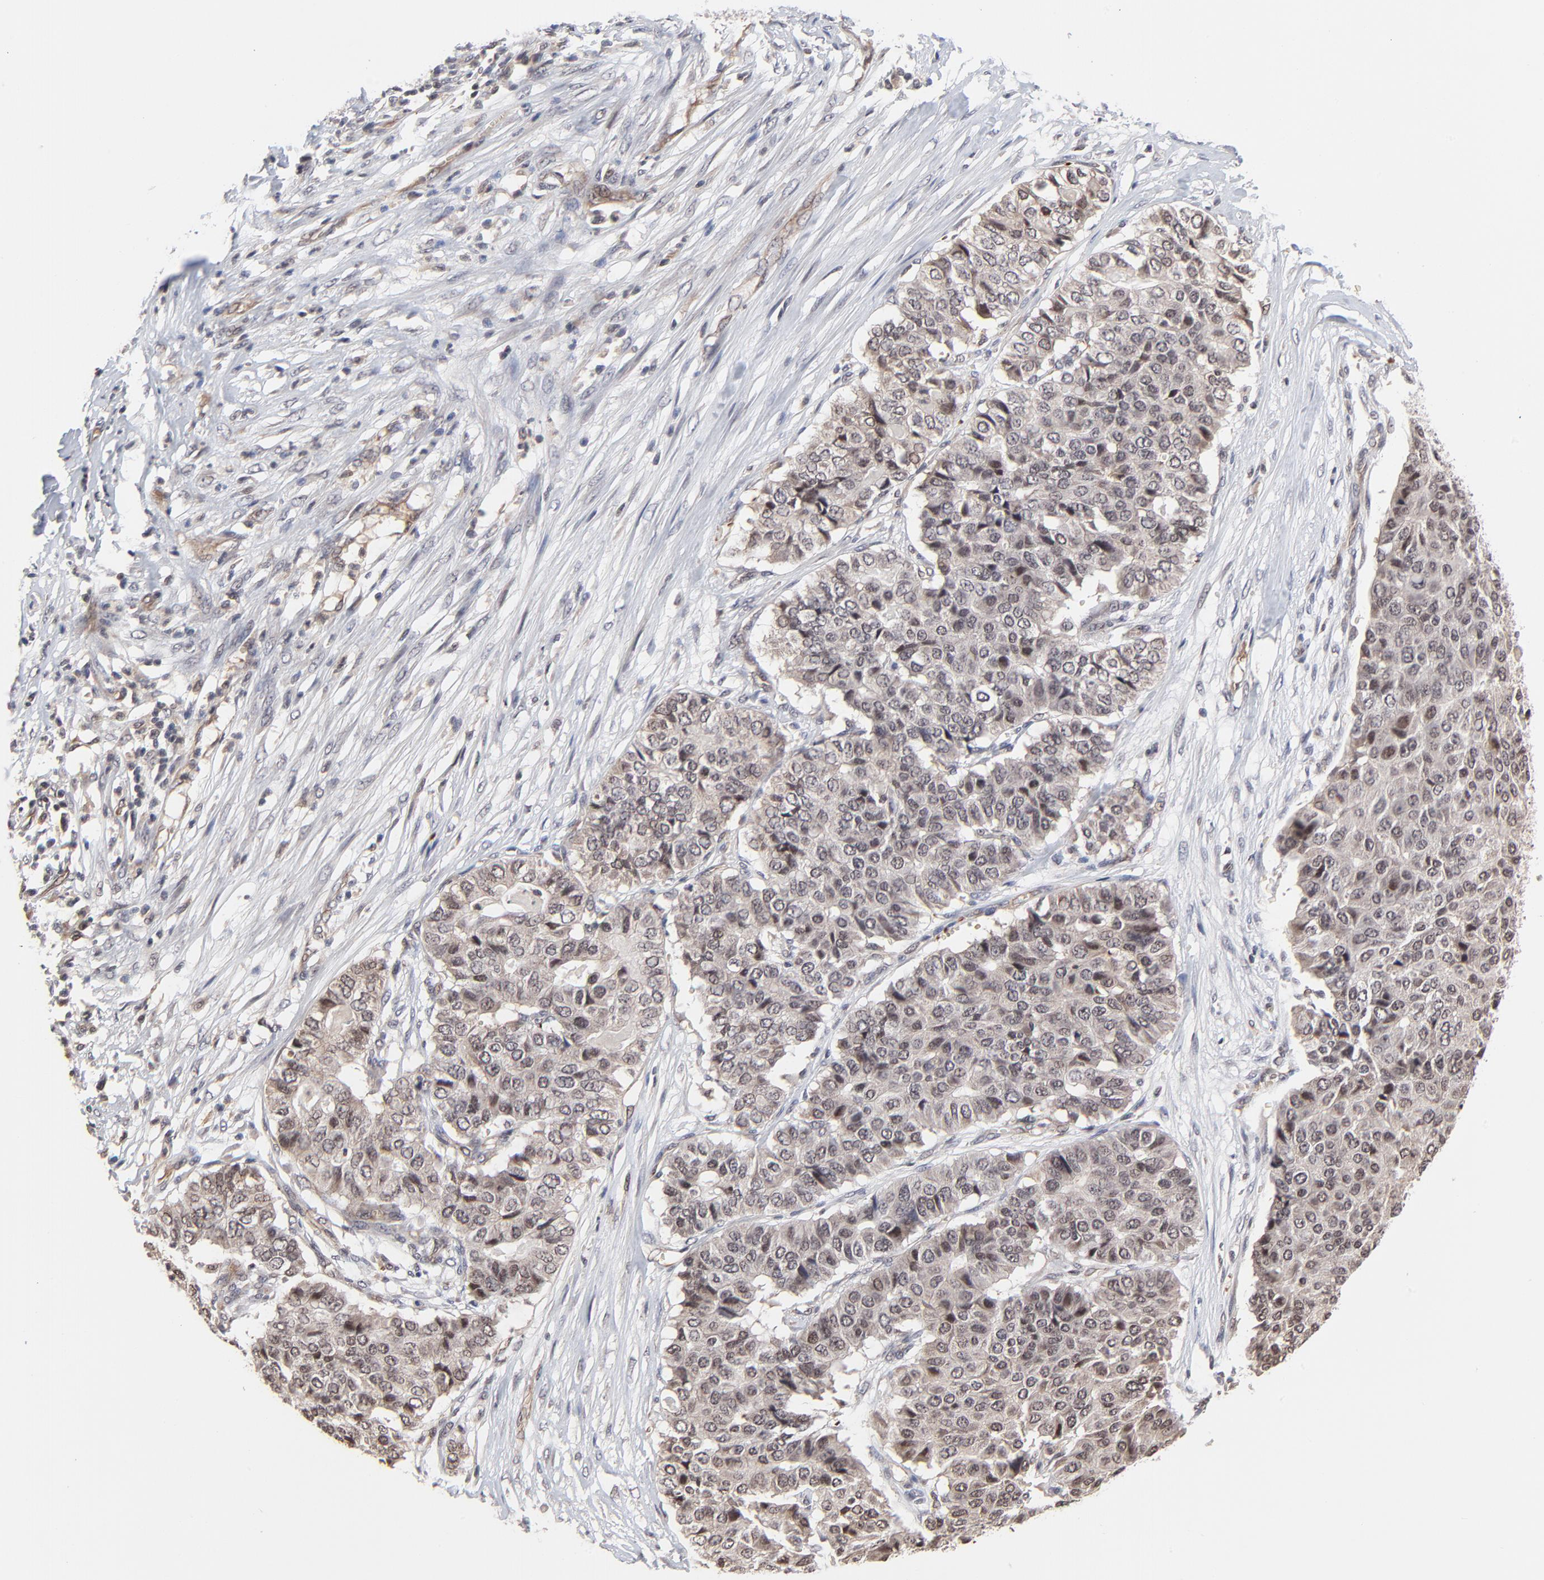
{"staining": {"intensity": "weak", "quantity": ">75%", "location": "cytoplasmic/membranous,nuclear"}, "tissue": "pancreatic cancer", "cell_type": "Tumor cells", "image_type": "cancer", "snomed": [{"axis": "morphology", "description": "Adenocarcinoma, NOS"}, {"axis": "topography", "description": "Pancreas"}], "caption": "Immunohistochemistry (DAB) staining of human pancreatic cancer shows weak cytoplasmic/membranous and nuclear protein expression in about >75% of tumor cells.", "gene": "CASP10", "patient": {"sex": "male", "age": 50}}